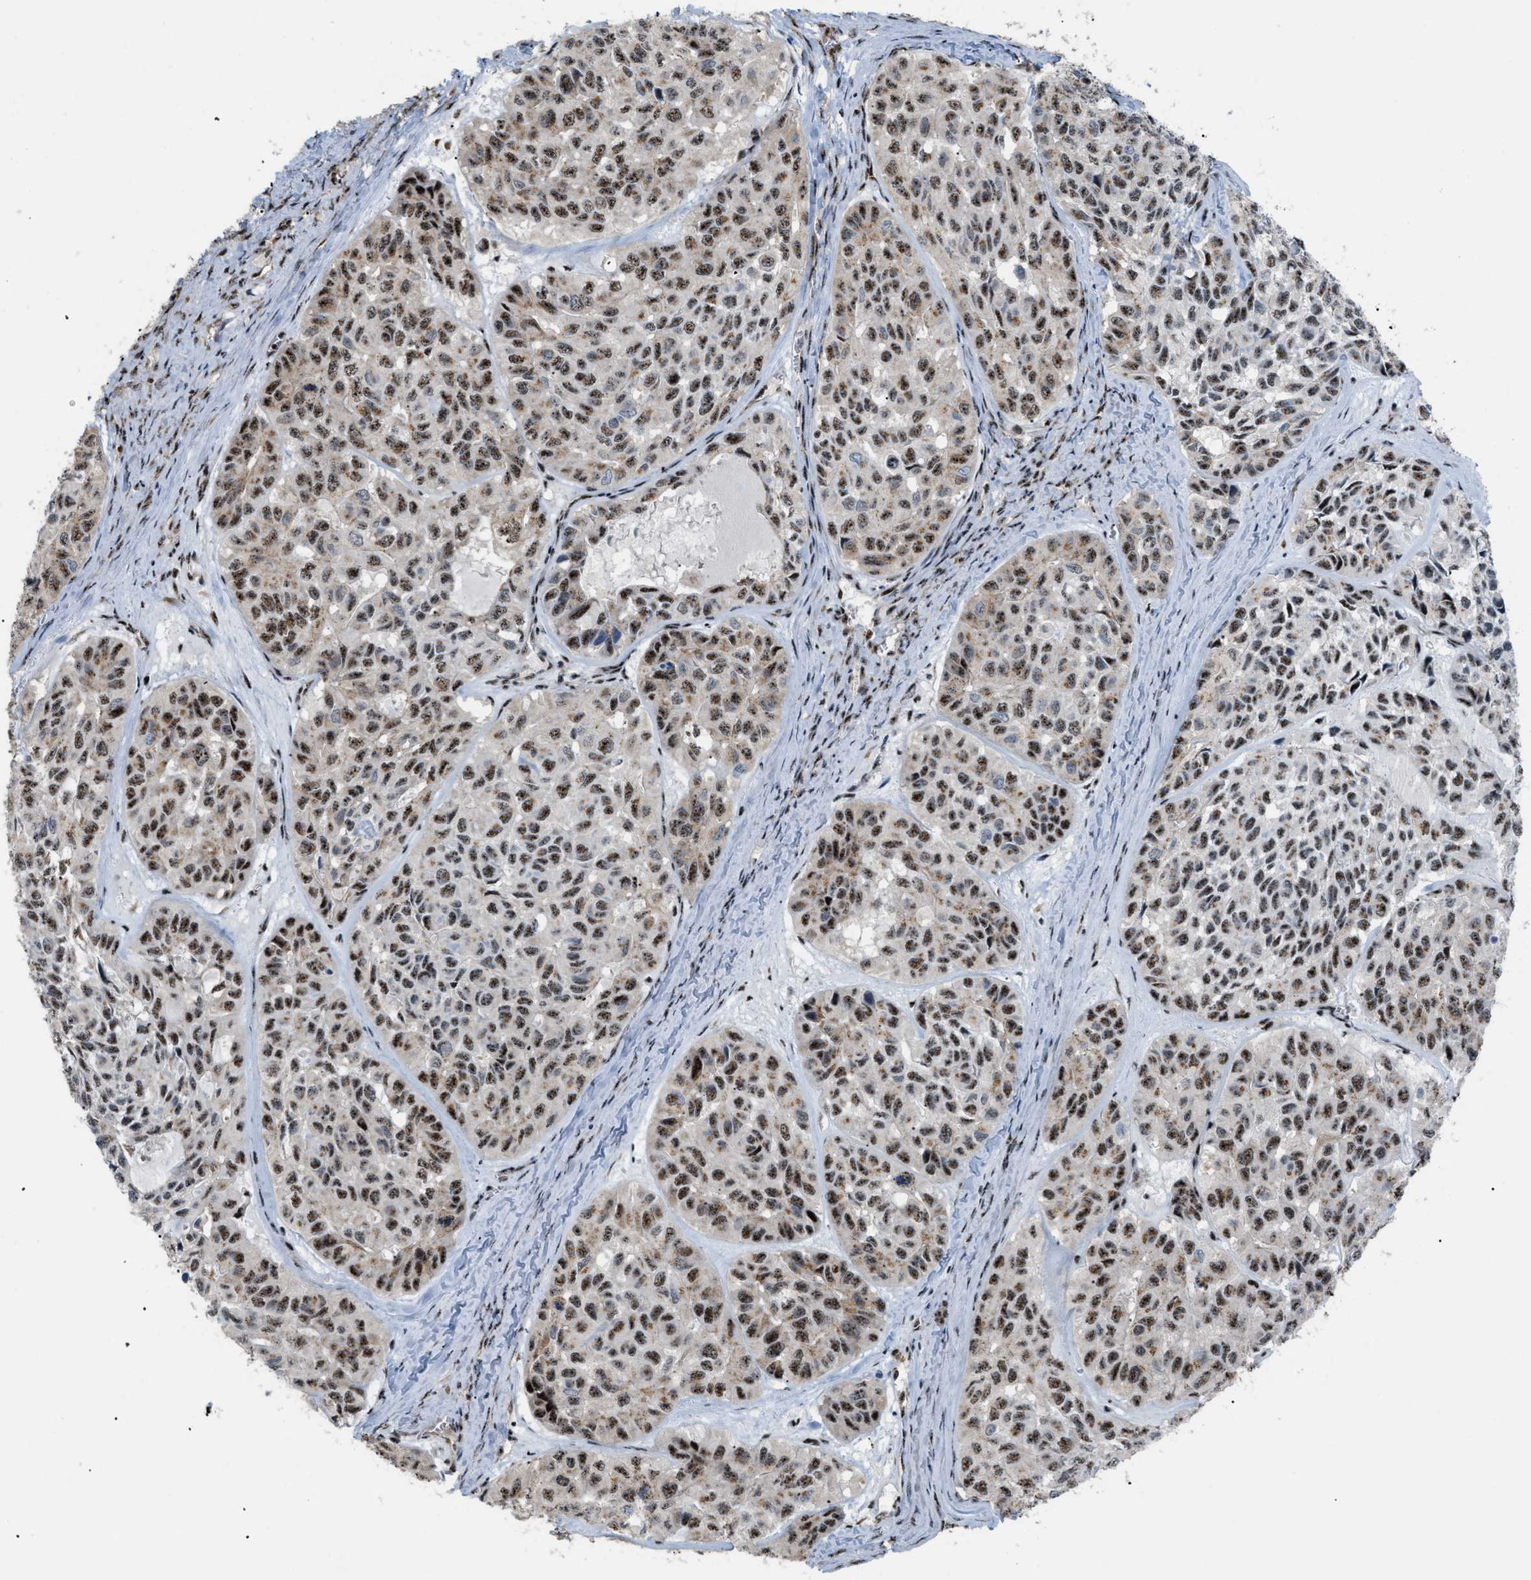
{"staining": {"intensity": "moderate", "quantity": ">75%", "location": "nuclear"}, "tissue": "head and neck cancer", "cell_type": "Tumor cells", "image_type": "cancer", "snomed": [{"axis": "morphology", "description": "Adenocarcinoma, NOS"}, {"axis": "topography", "description": "Salivary gland, NOS"}, {"axis": "topography", "description": "Head-Neck"}], "caption": "A photomicrograph showing moderate nuclear expression in about >75% of tumor cells in head and neck cancer, as visualized by brown immunohistochemical staining.", "gene": "CDR2", "patient": {"sex": "female", "age": 76}}